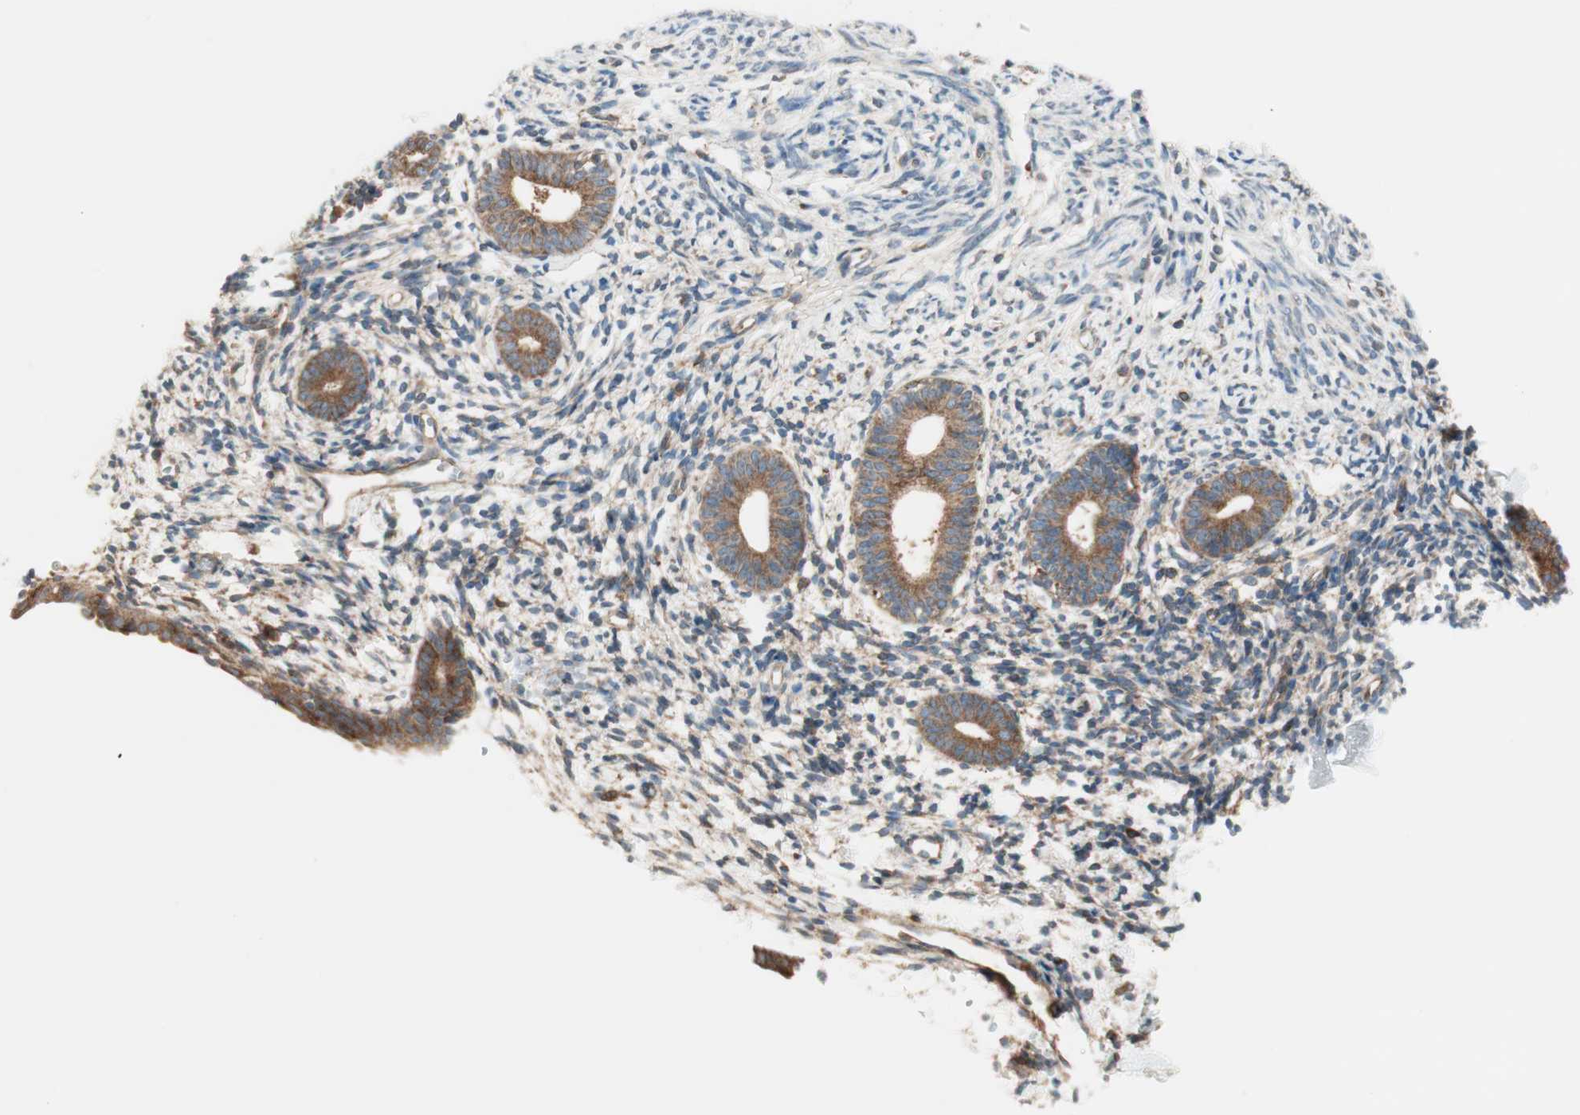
{"staining": {"intensity": "moderate", "quantity": ">75%", "location": "cytoplasmic/membranous"}, "tissue": "endometrium", "cell_type": "Cells in endometrial stroma", "image_type": "normal", "snomed": [{"axis": "morphology", "description": "Normal tissue, NOS"}, {"axis": "topography", "description": "Endometrium"}], "caption": "Immunohistochemical staining of normal endometrium displays >75% levels of moderate cytoplasmic/membranous protein expression in approximately >75% of cells in endometrial stroma. The staining was performed using DAB (3,3'-diaminobenzidine) to visualize the protein expression in brown, while the nuclei were stained in blue with hematoxylin (Magnification: 20x).", "gene": "RAB5A", "patient": {"sex": "female", "age": 71}}